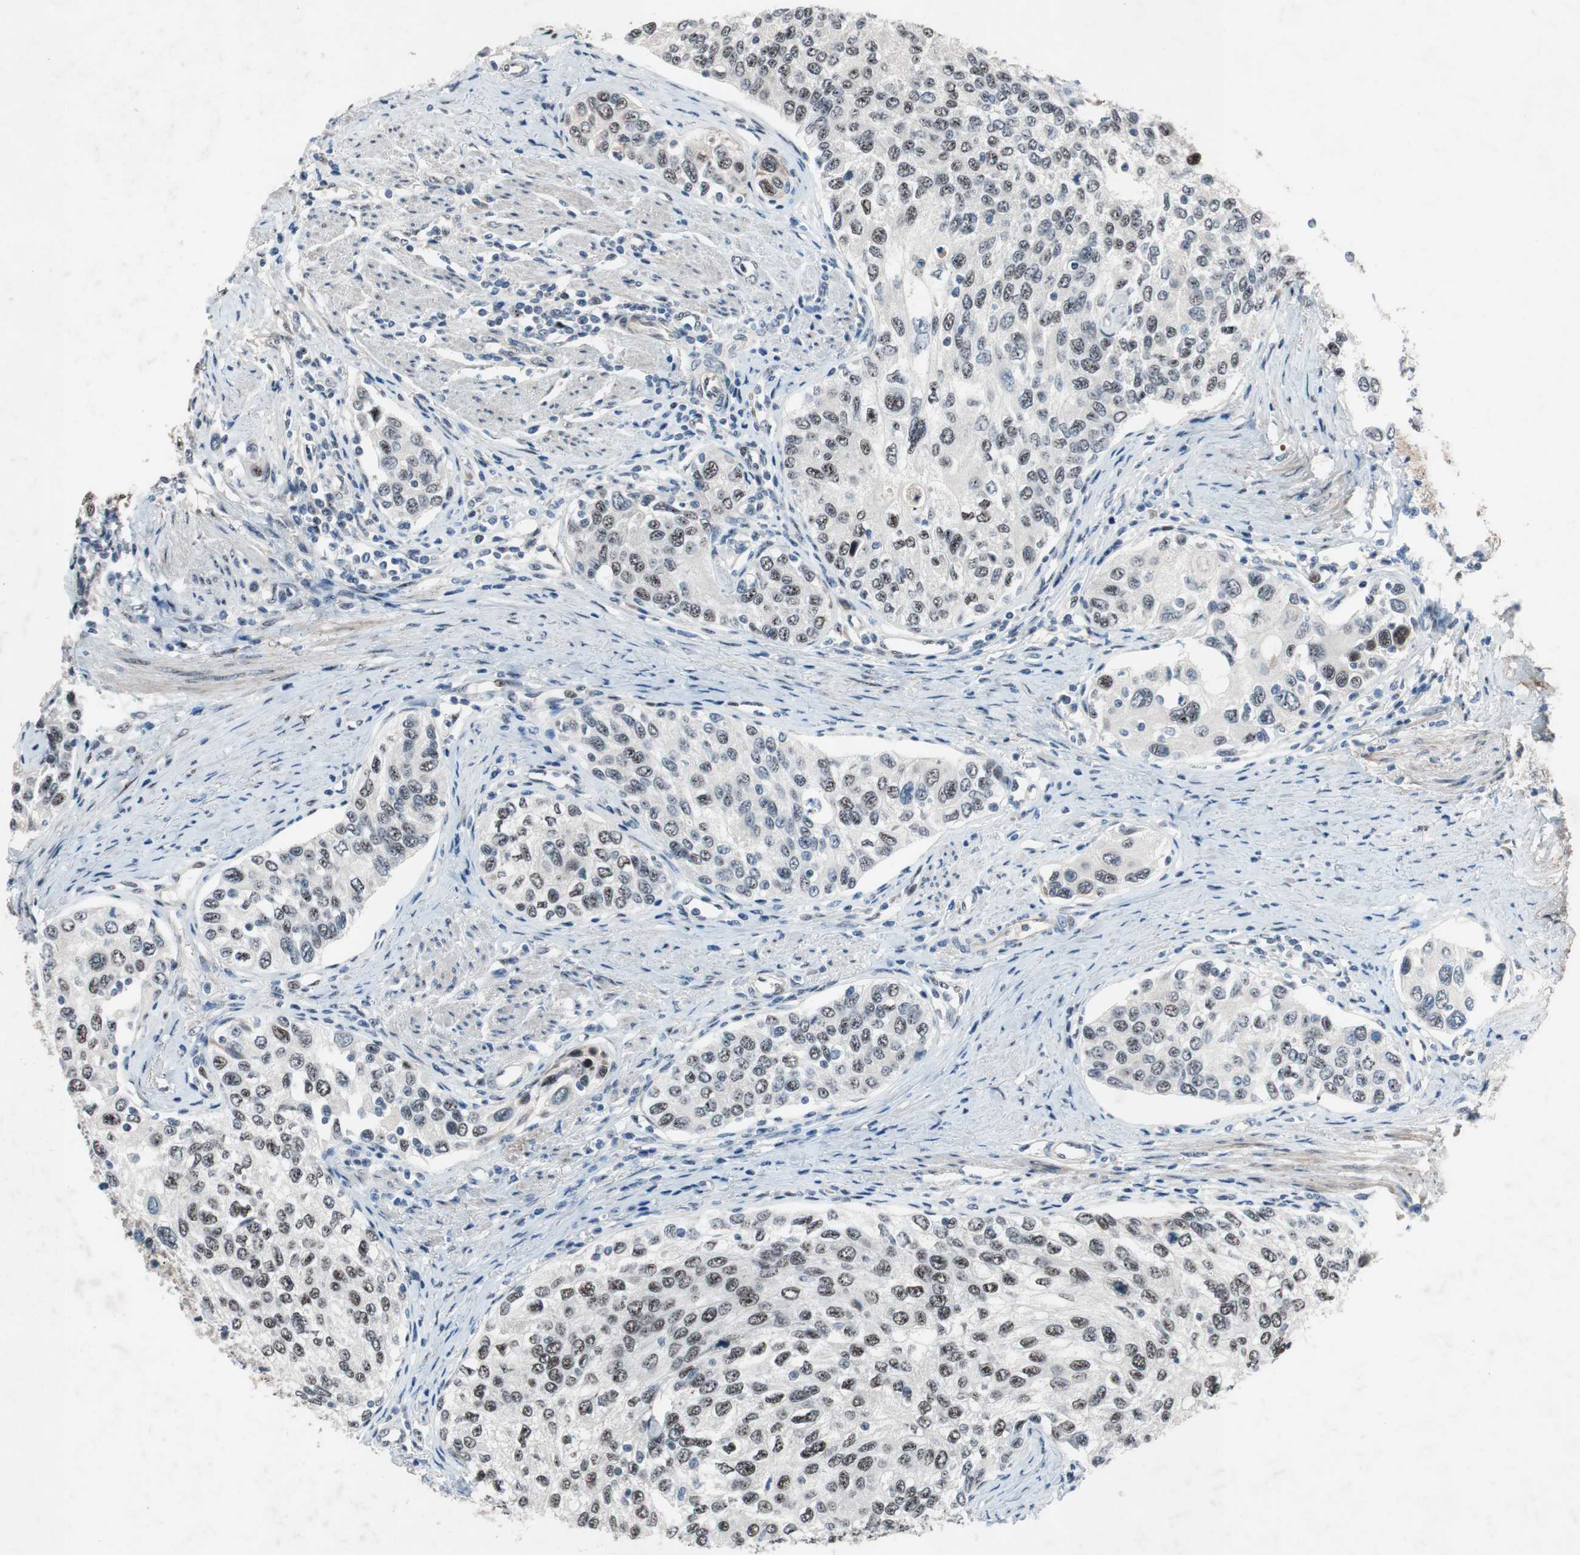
{"staining": {"intensity": "weak", "quantity": "25%-75%", "location": "nuclear"}, "tissue": "urothelial cancer", "cell_type": "Tumor cells", "image_type": "cancer", "snomed": [{"axis": "morphology", "description": "Urothelial carcinoma, High grade"}, {"axis": "topography", "description": "Urinary bladder"}], "caption": "High-magnification brightfield microscopy of urothelial cancer stained with DAB (brown) and counterstained with hematoxylin (blue). tumor cells exhibit weak nuclear expression is seen in about25%-75% of cells.", "gene": "SOX7", "patient": {"sex": "female", "age": 56}}